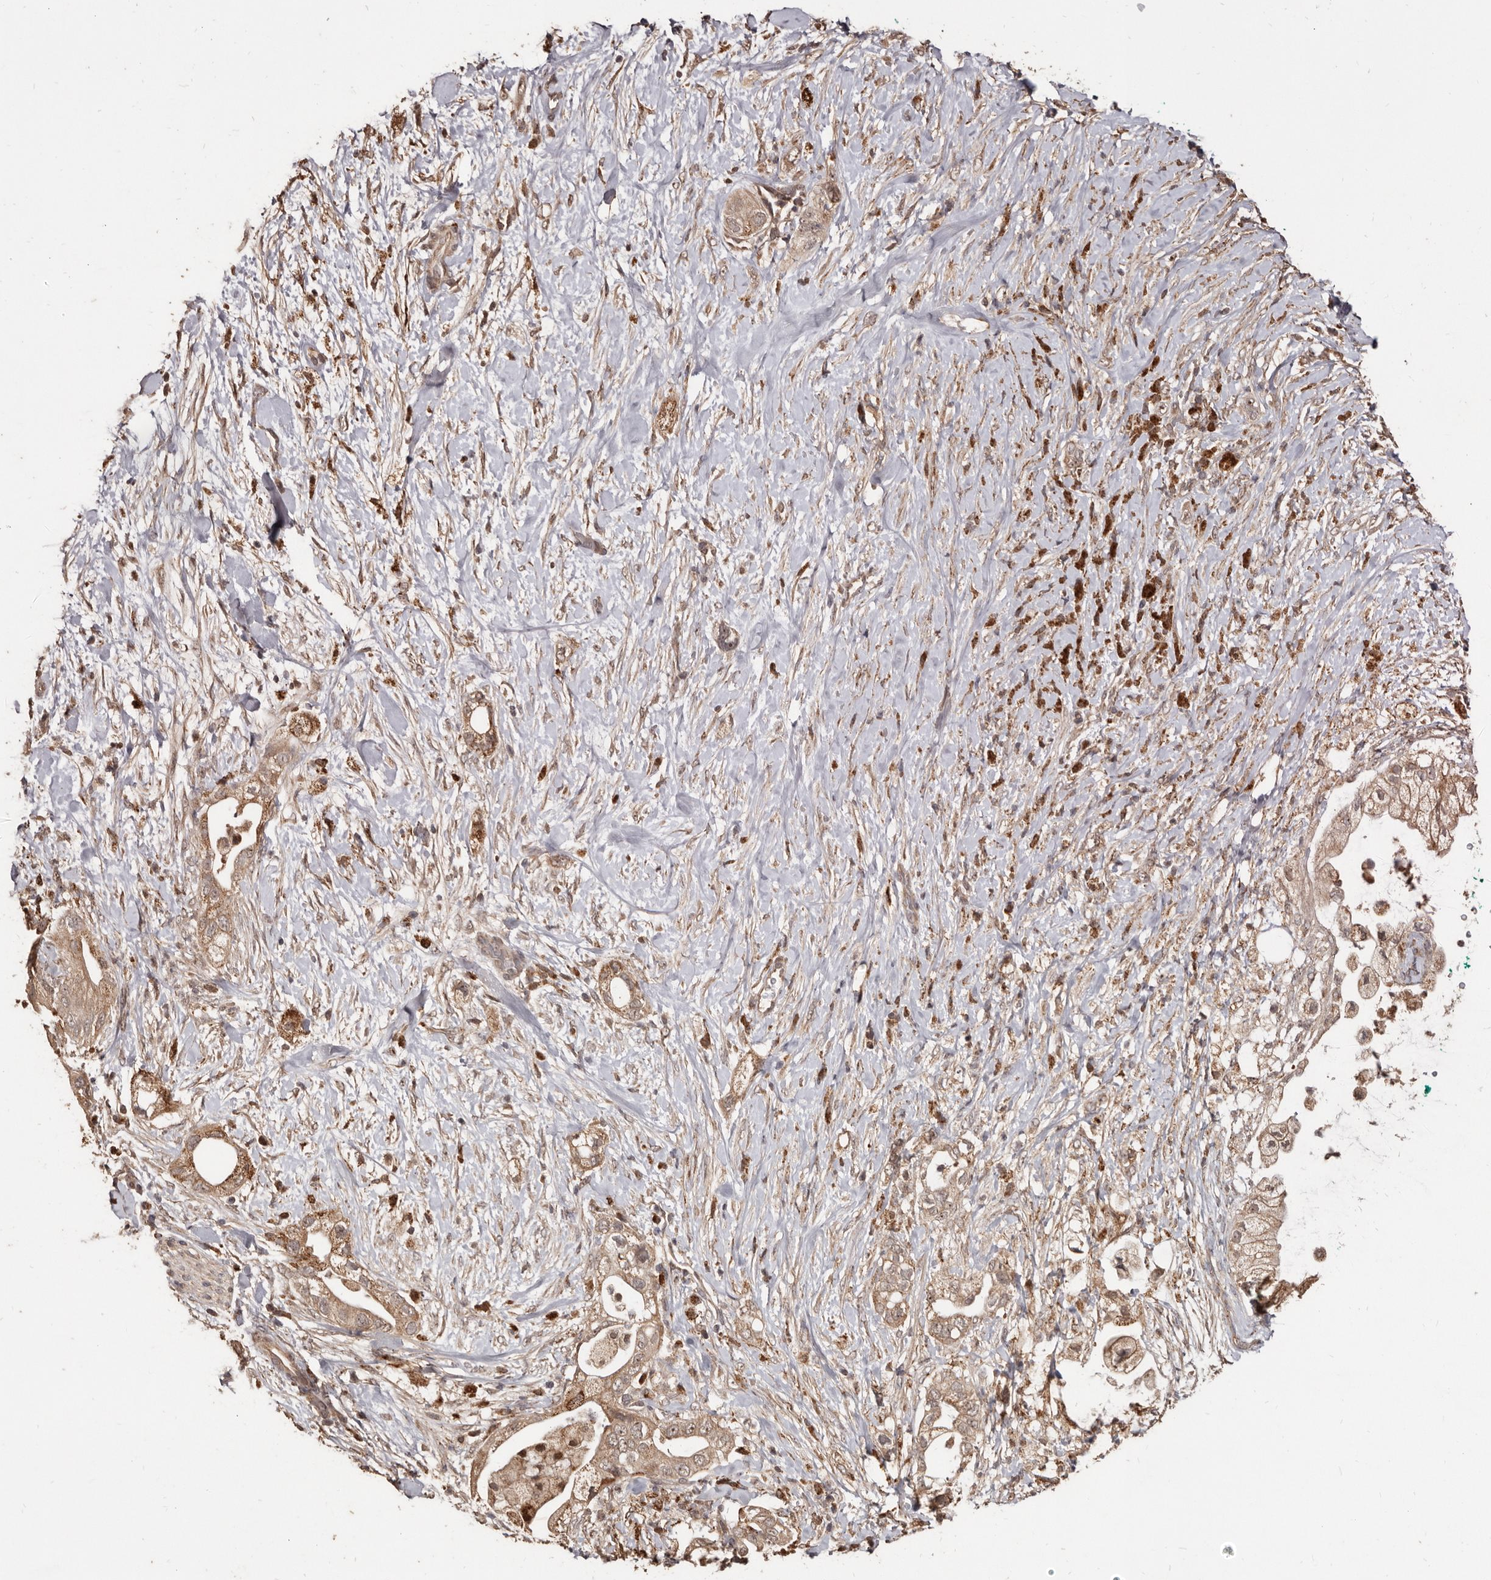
{"staining": {"intensity": "moderate", "quantity": ">75%", "location": "cytoplasmic/membranous"}, "tissue": "pancreatic cancer", "cell_type": "Tumor cells", "image_type": "cancer", "snomed": [{"axis": "morphology", "description": "Adenocarcinoma, NOS"}, {"axis": "topography", "description": "Pancreas"}], "caption": "Protein expression analysis of pancreatic cancer (adenocarcinoma) reveals moderate cytoplasmic/membranous staining in approximately >75% of tumor cells.", "gene": "AKAP7", "patient": {"sex": "male", "age": 53}}